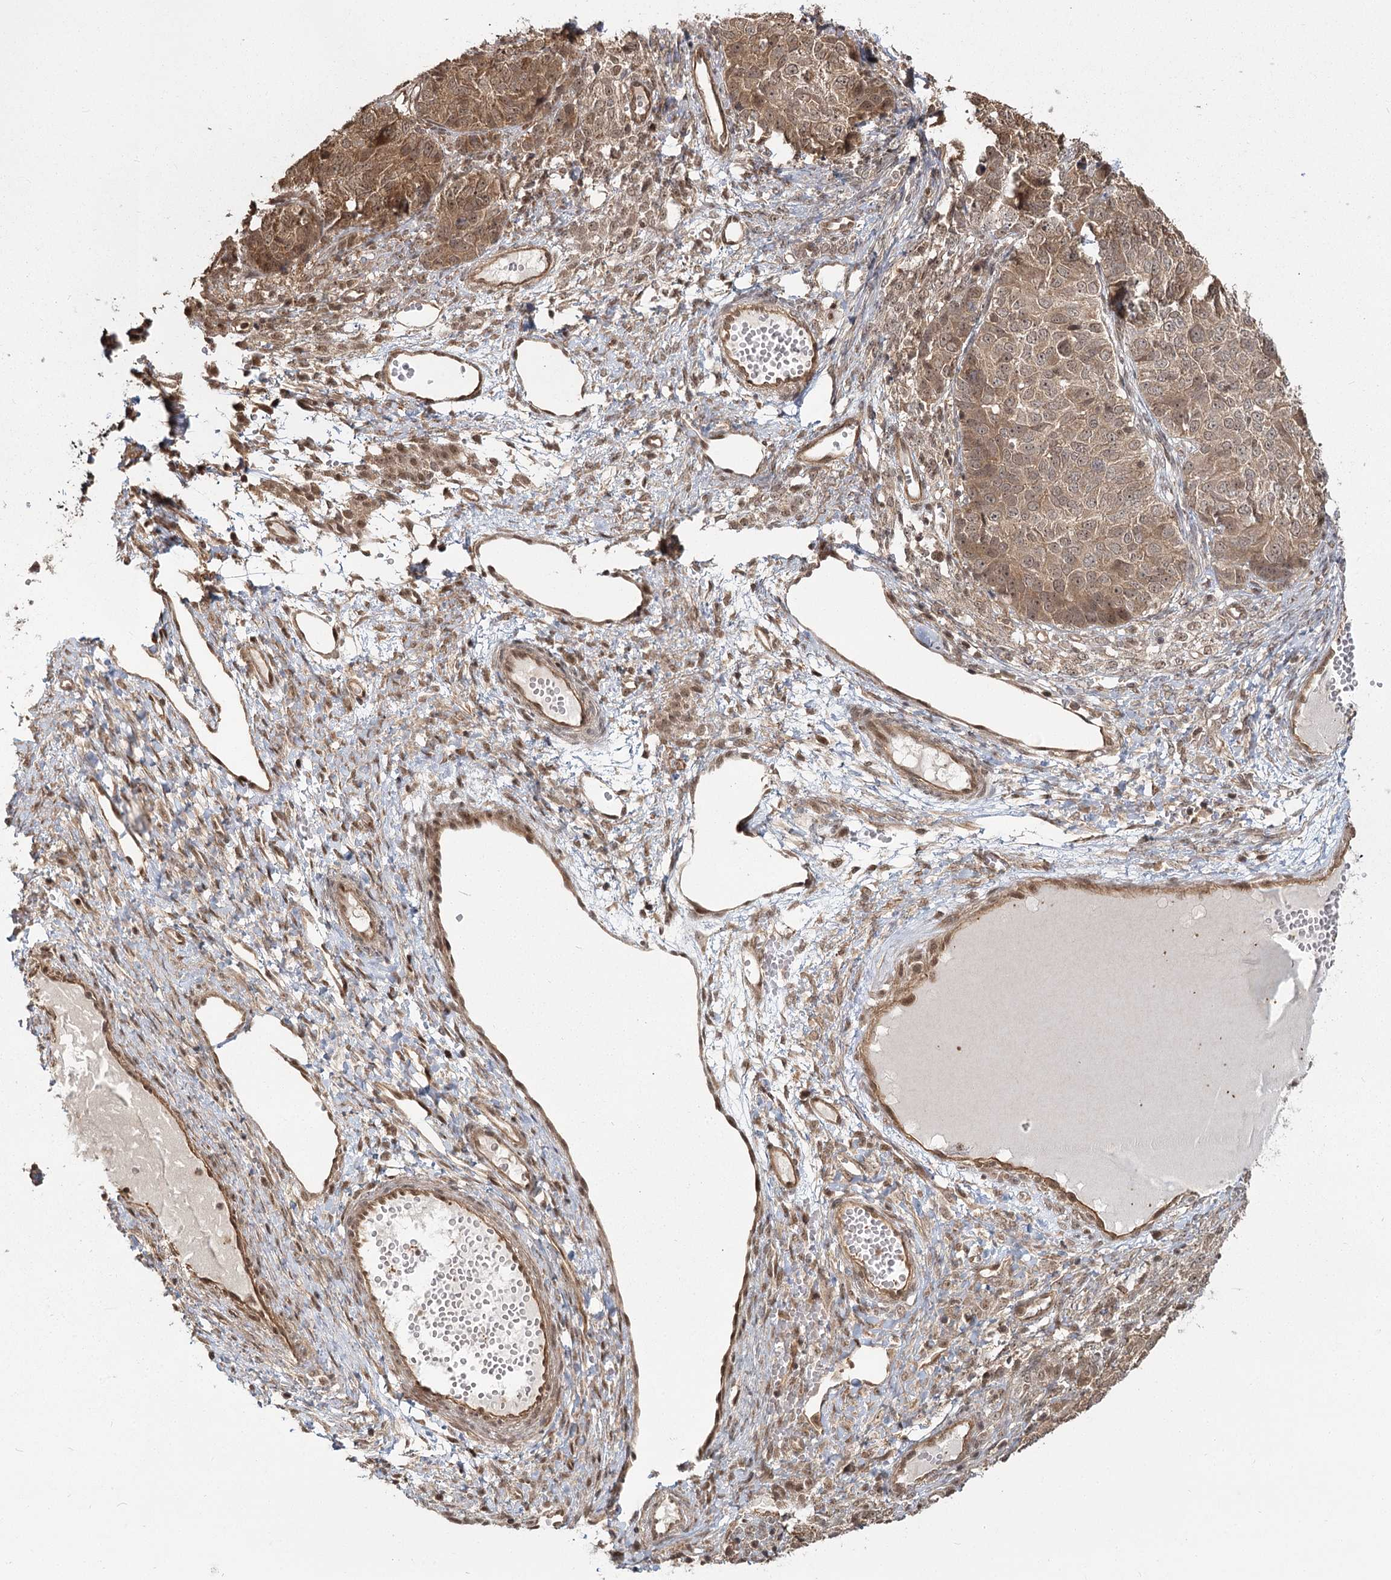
{"staining": {"intensity": "moderate", "quantity": ">75%", "location": "cytoplasmic/membranous,nuclear"}, "tissue": "ovarian cancer", "cell_type": "Tumor cells", "image_type": "cancer", "snomed": [{"axis": "morphology", "description": "Carcinoma, endometroid"}, {"axis": "topography", "description": "Ovary"}], "caption": "DAB immunohistochemical staining of human ovarian cancer (endometroid carcinoma) exhibits moderate cytoplasmic/membranous and nuclear protein positivity in about >75% of tumor cells.", "gene": "R3HDM2", "patient": {"sex": "female", "age": 51}}